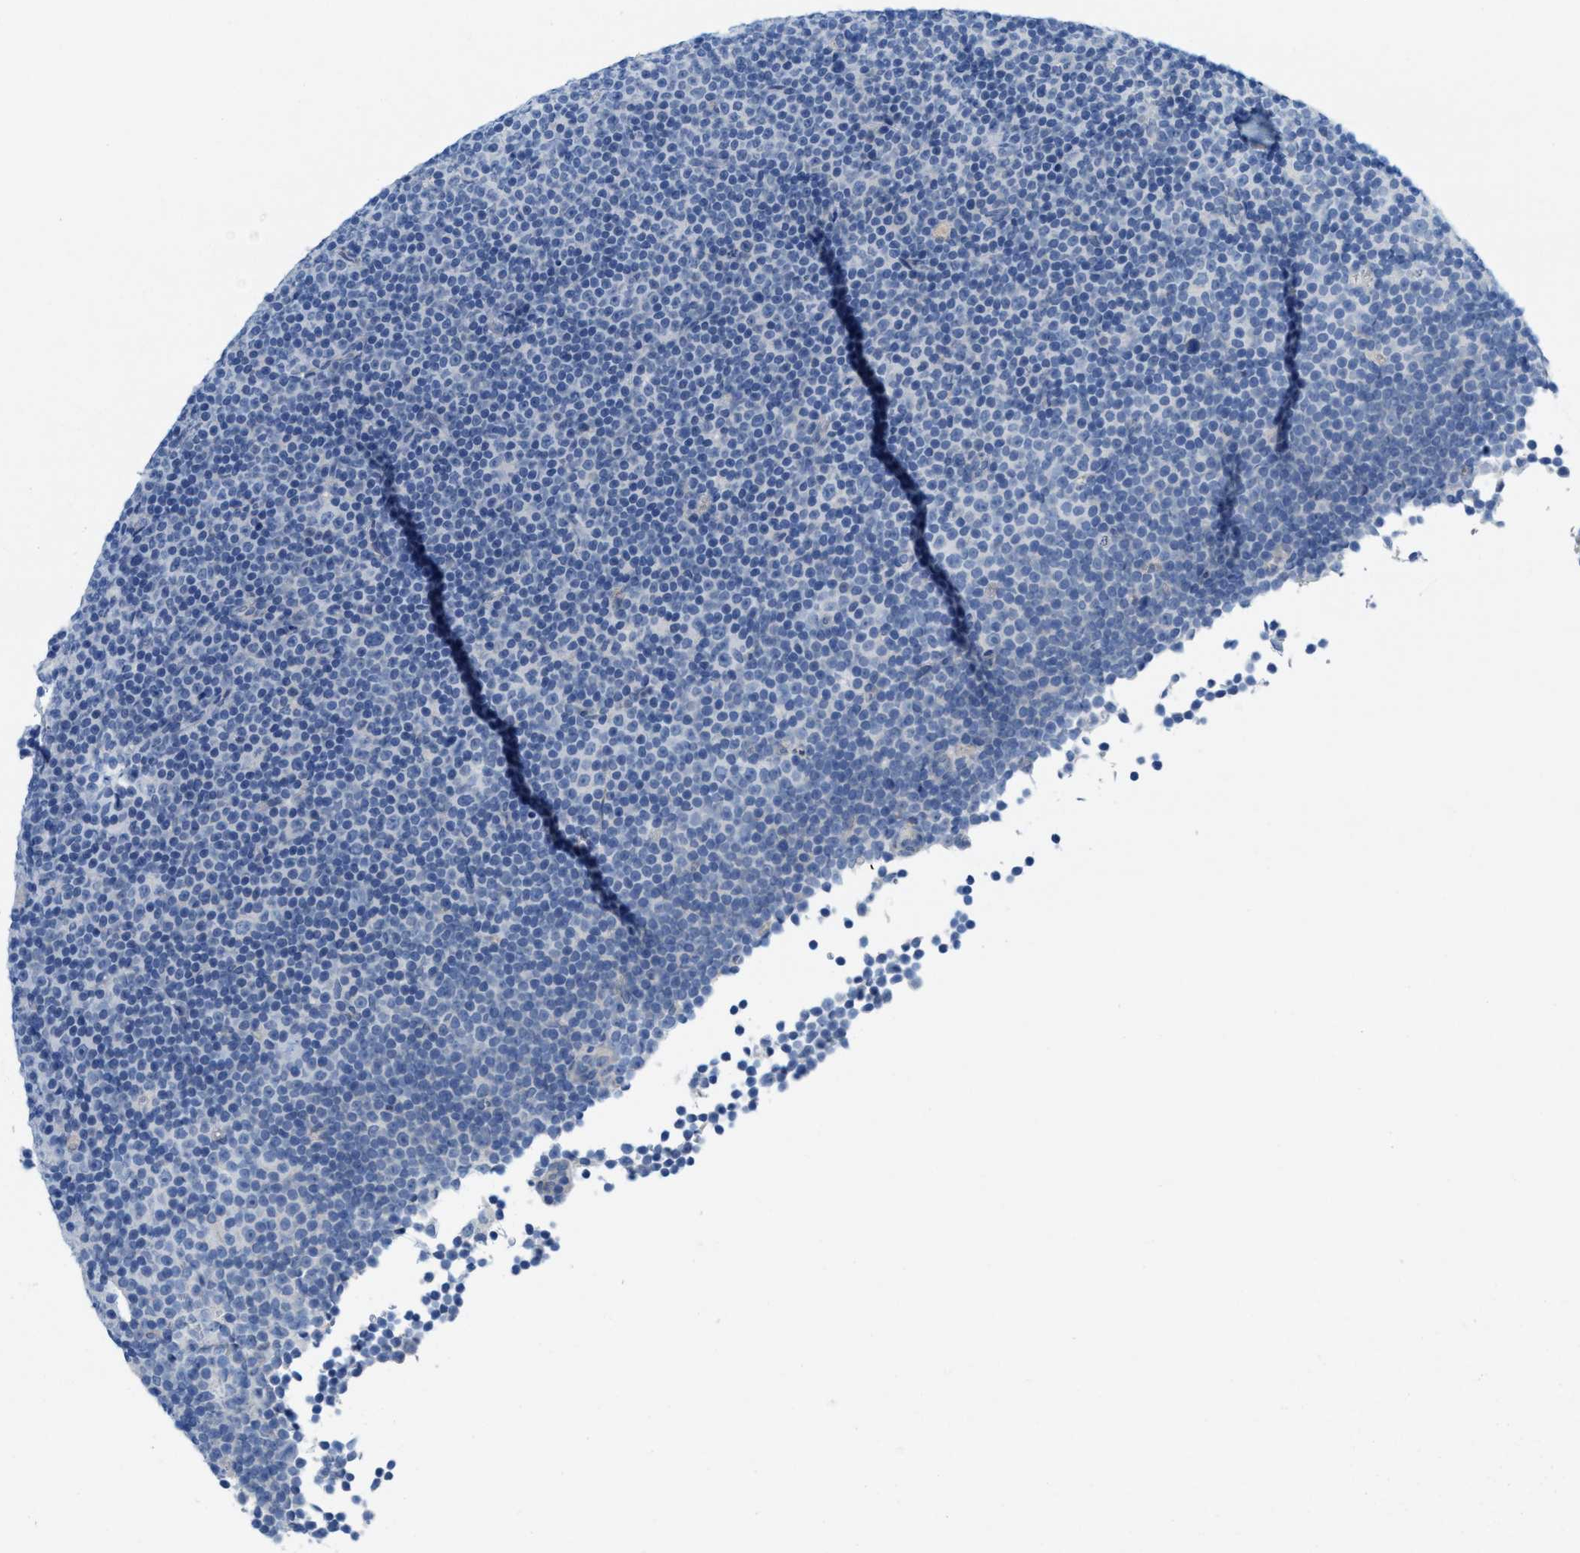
{"staining": {"intensity": "negative", "quantity": "none", "location": "none"}, "tissue": "lymphoma", "cell_type": "Tumor cells", "image_type": "cancer", "snomed": [{"axis": "morphology", "description": "Malignant lymphoma, non-Hodgkin's type, Low grade"}, {"axis": "topography", "description": "Lymph node"}], "caption": "High power microscopy image of an immunohistochemistry histopathology image of lymphoma, revealing no significant staining in tumor cells. Nuclei are stained in blue.", "gene": "CPA2", "patient": {"sex": "female", "age": 67}}